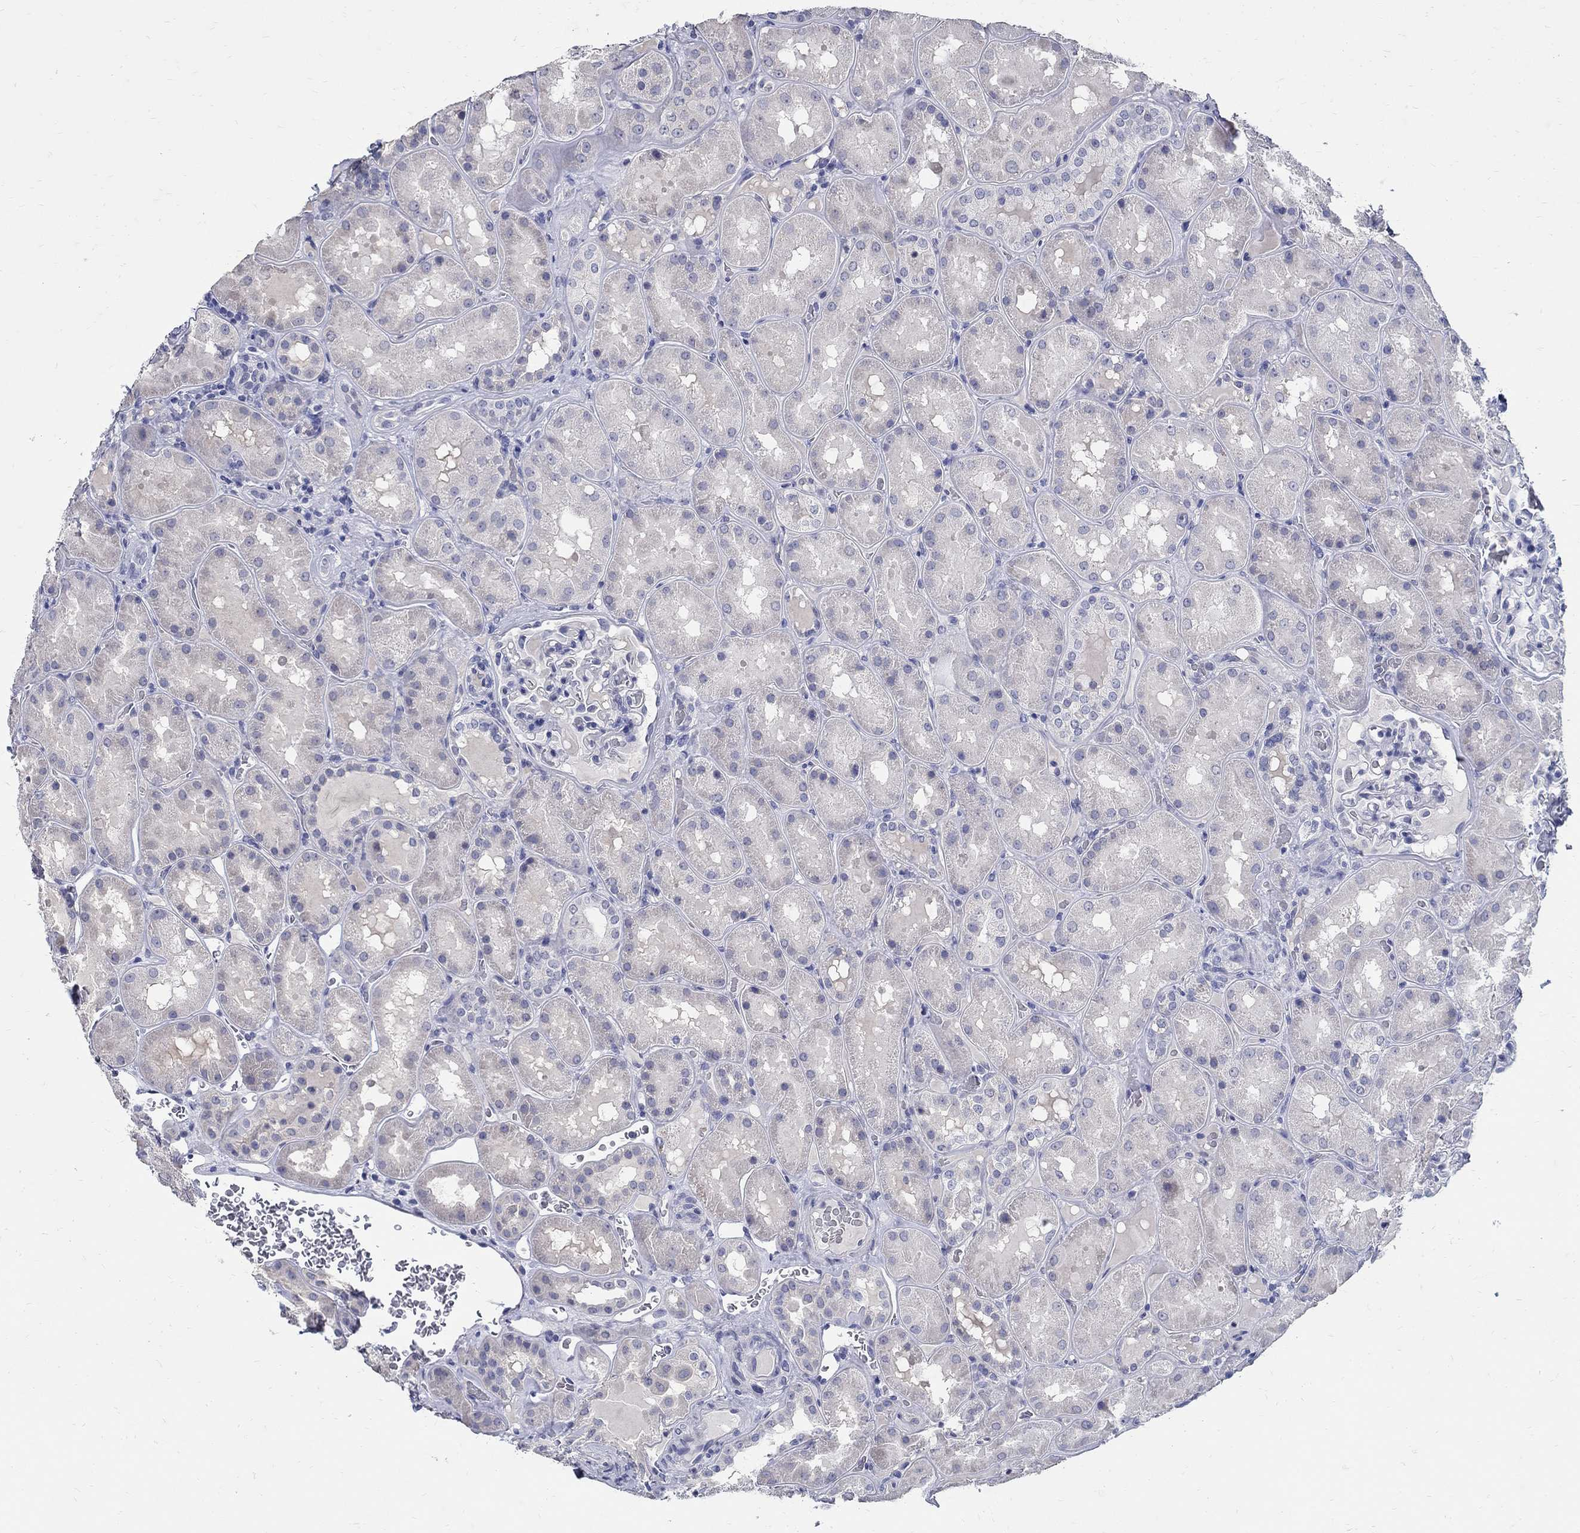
{"staining": {"intensity": "negative", "quantity": "none", "location": "none"}, "tissue": "kidney", "cell_type": "Cells in glomeruli", "image_type": "normal", "snomed": [{"axis": "morphology", "description": "Normal tissue, NOS"}, {"axis": "topography", "description": "Kidney"}], "caption": "High magnification brightfield microscopy of benign kidney stained with DAB (3,3'-diaminobenzidine) (brown) and counterstained with hematoxylin (blue): cells in glomeruli show no significant expression. (Stains: DAB (3,3'-diaminobenzidine) immunohistochemistry with hematoxylin counter stain, Microscopy: brightfield microscopy at high magnification).", "gene": "SOX2", "patient": {"sex": "male", "age": 73}}